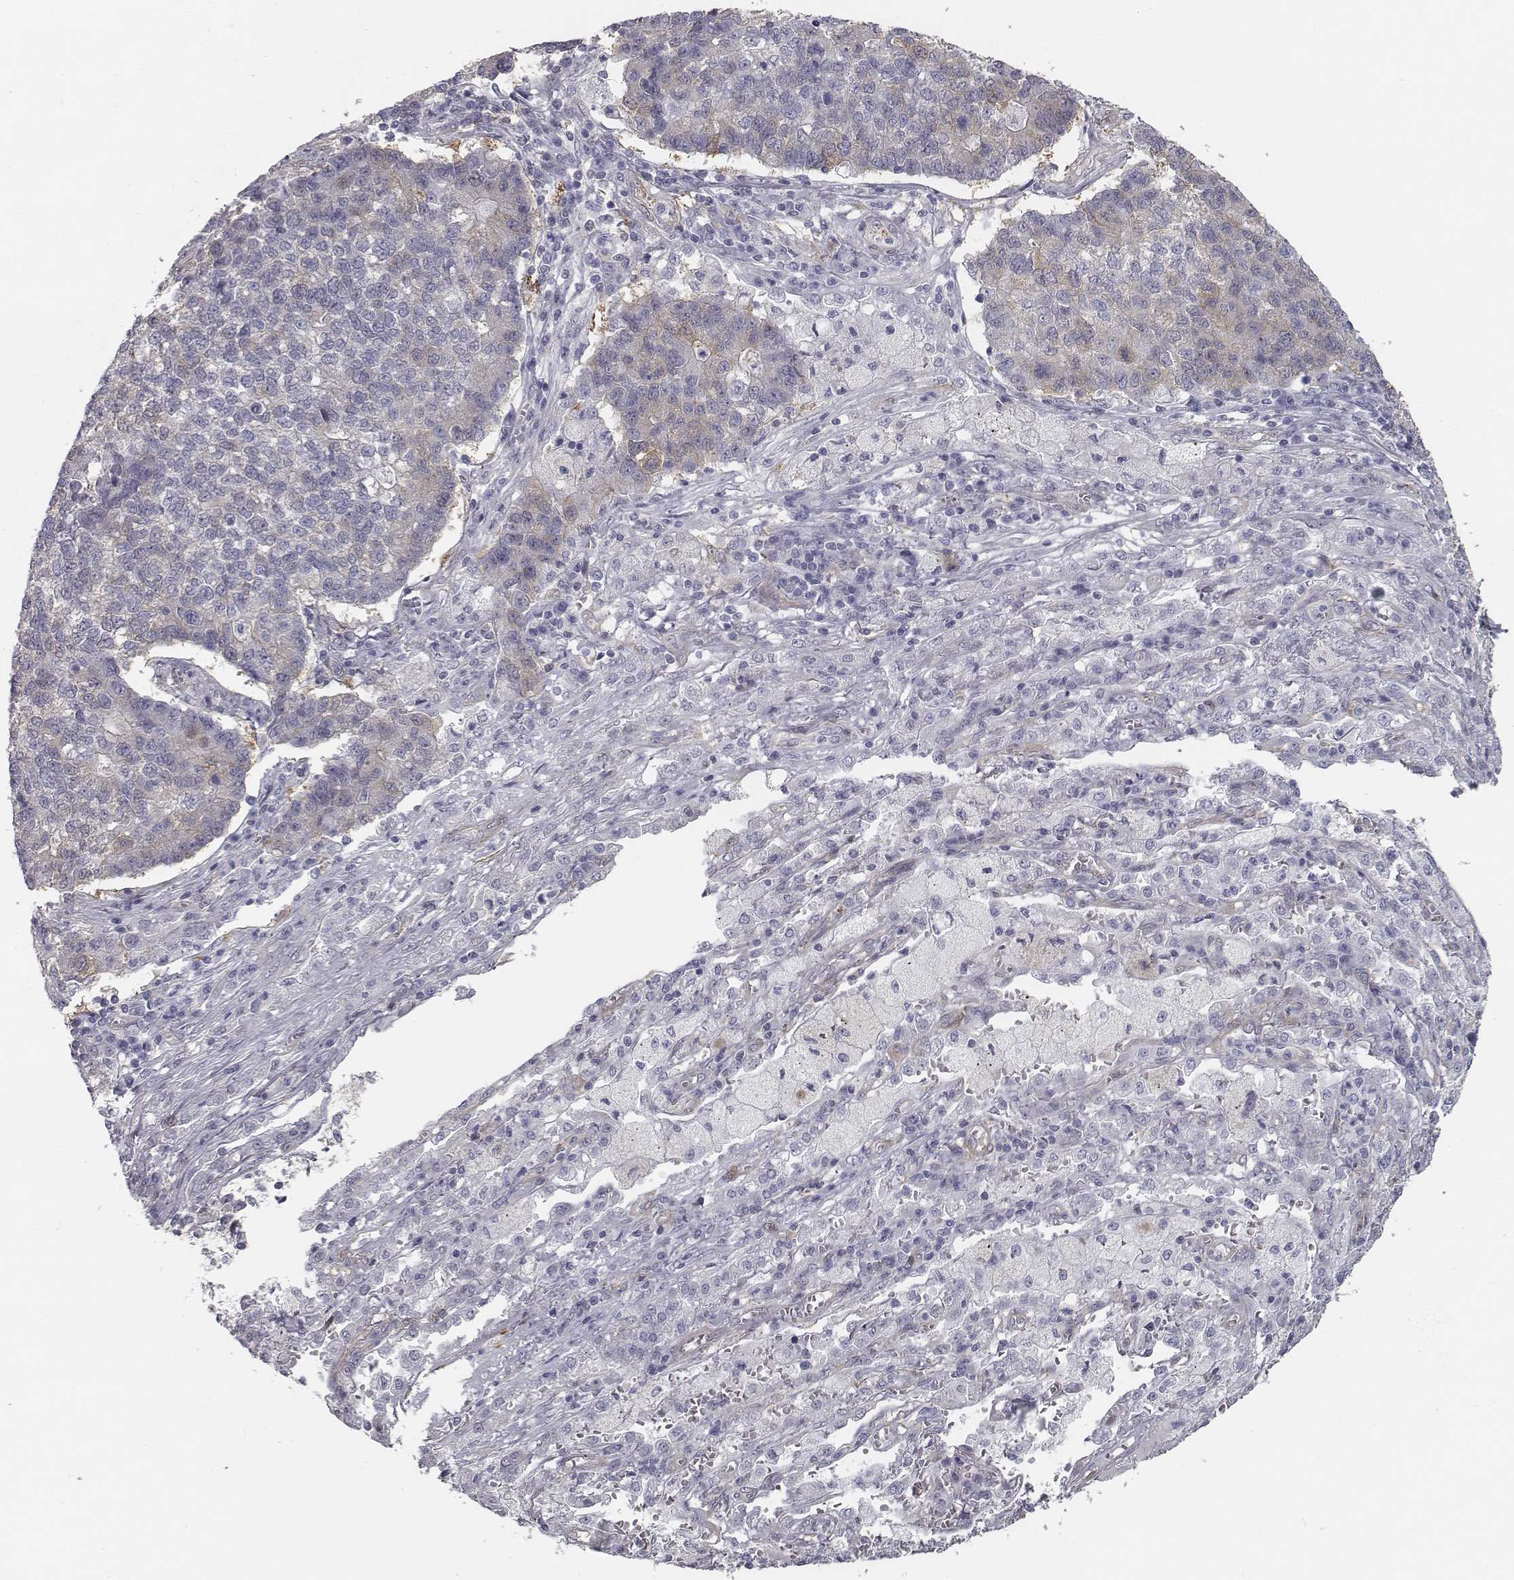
{"staining": {"intensity": "negative", "quantity": "none", "location": "none"}, "tissue": "lung cancer", "cell_type": "Tumor cells", "image_type": "cancer", "snomed": [{"axis": "morphology", "description": "Adenocarcinoma, NOS"}, {"axis": "topography", "description": "Lung"}], "caption": "There is no significant positivity in tumor cells of lung cancer.", "gene": "ISYNA1", "patient": {"sex": "male", "age": 57}}